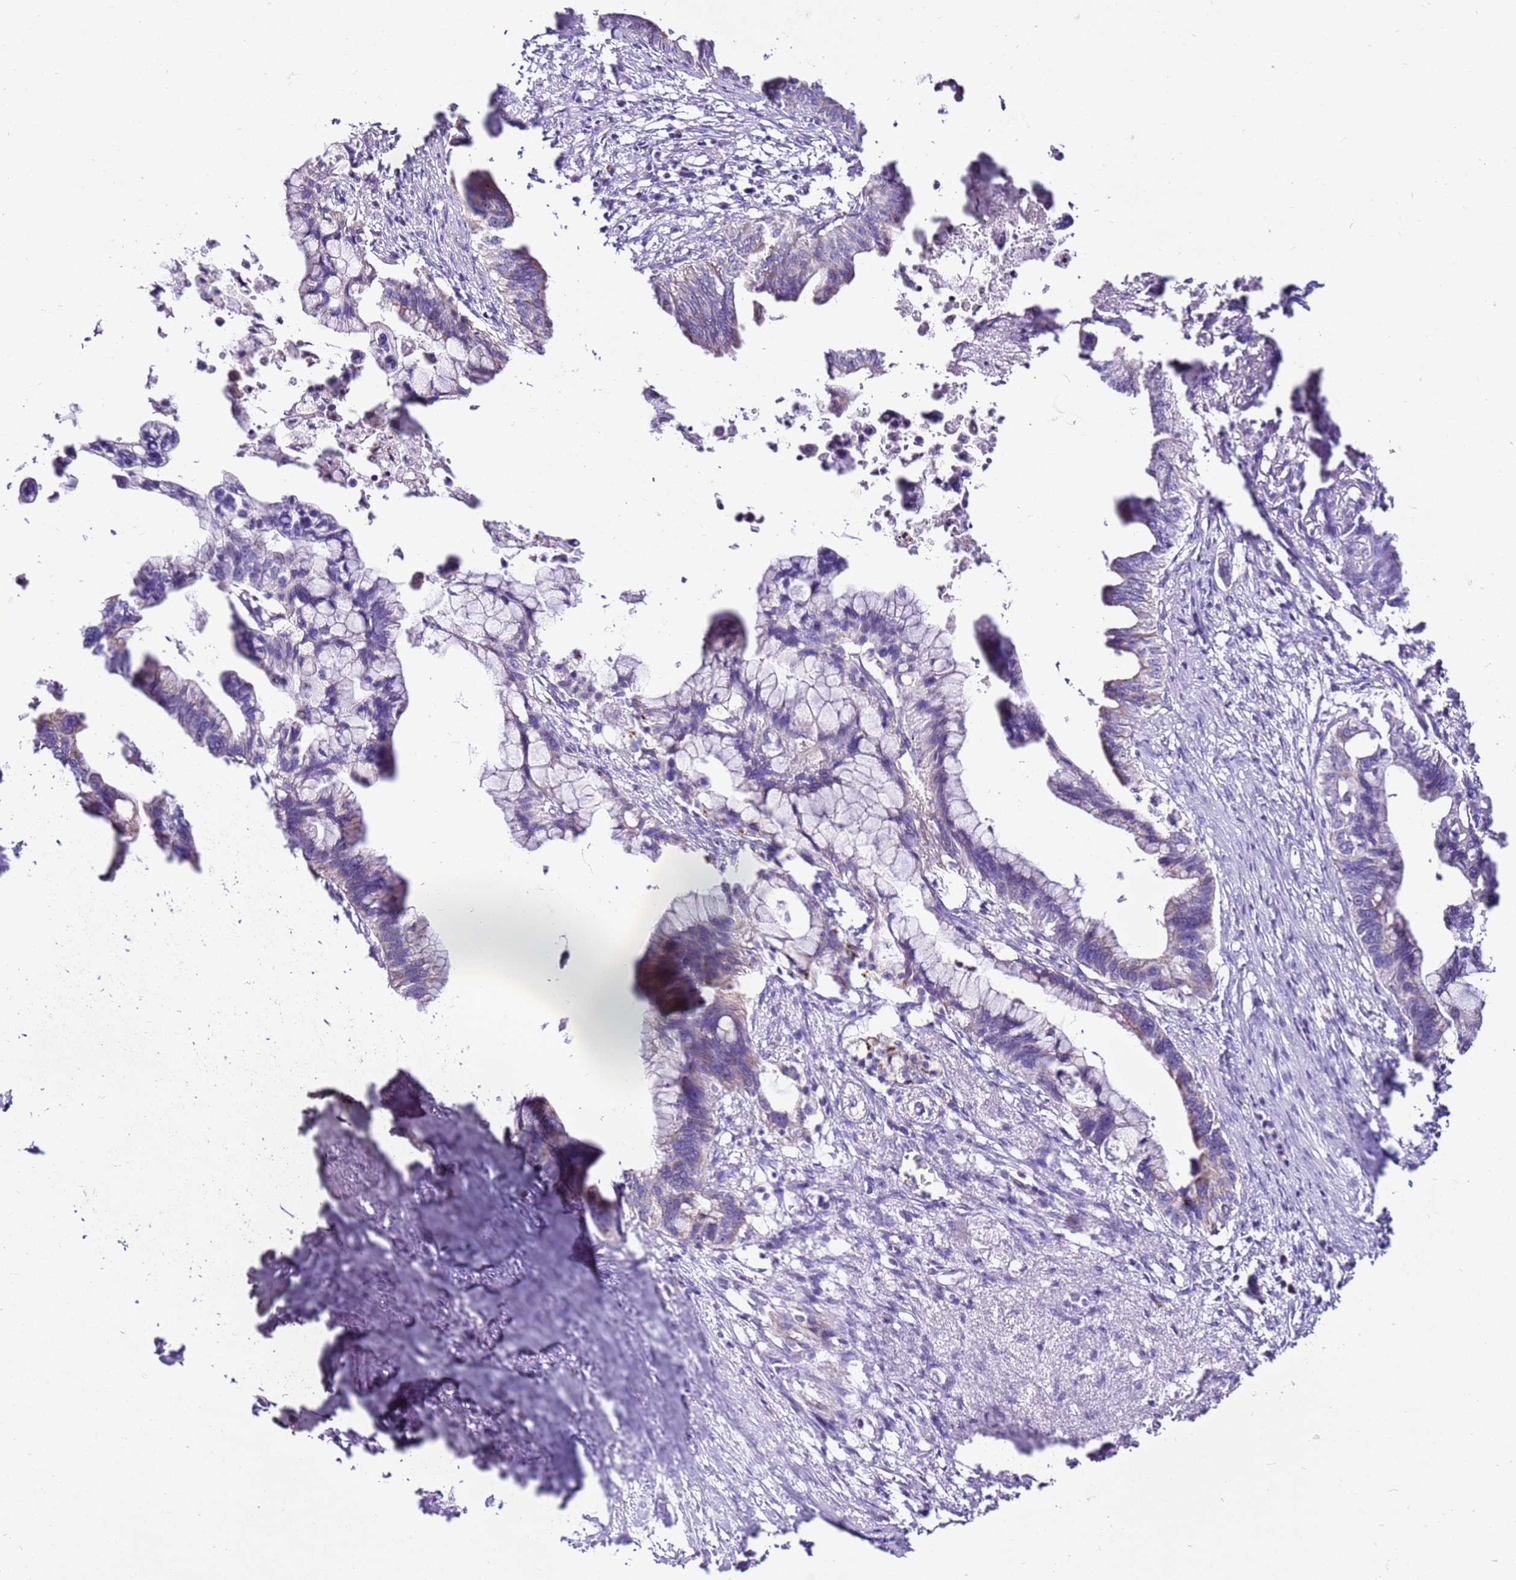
{"staining": {"intensity": "weak", "quantity": "<25%", "location": "cytoplasmic/membranous"}, "tissue": "pancreatic cancer", "cell_type": "Tumor cells", "image_type": "cancer", "snomed": [{"axis": "morphology", "description": "Adenocarcinoma, NOS"}, {"axis": "topography", "description": "Pancreas"}], "caption": "Histopathology image shows no protein expression in tumor cells of pancreatic cancer tissue.", "gene": "MRPL36", "patient": {"sex": "female", "age": 83}}